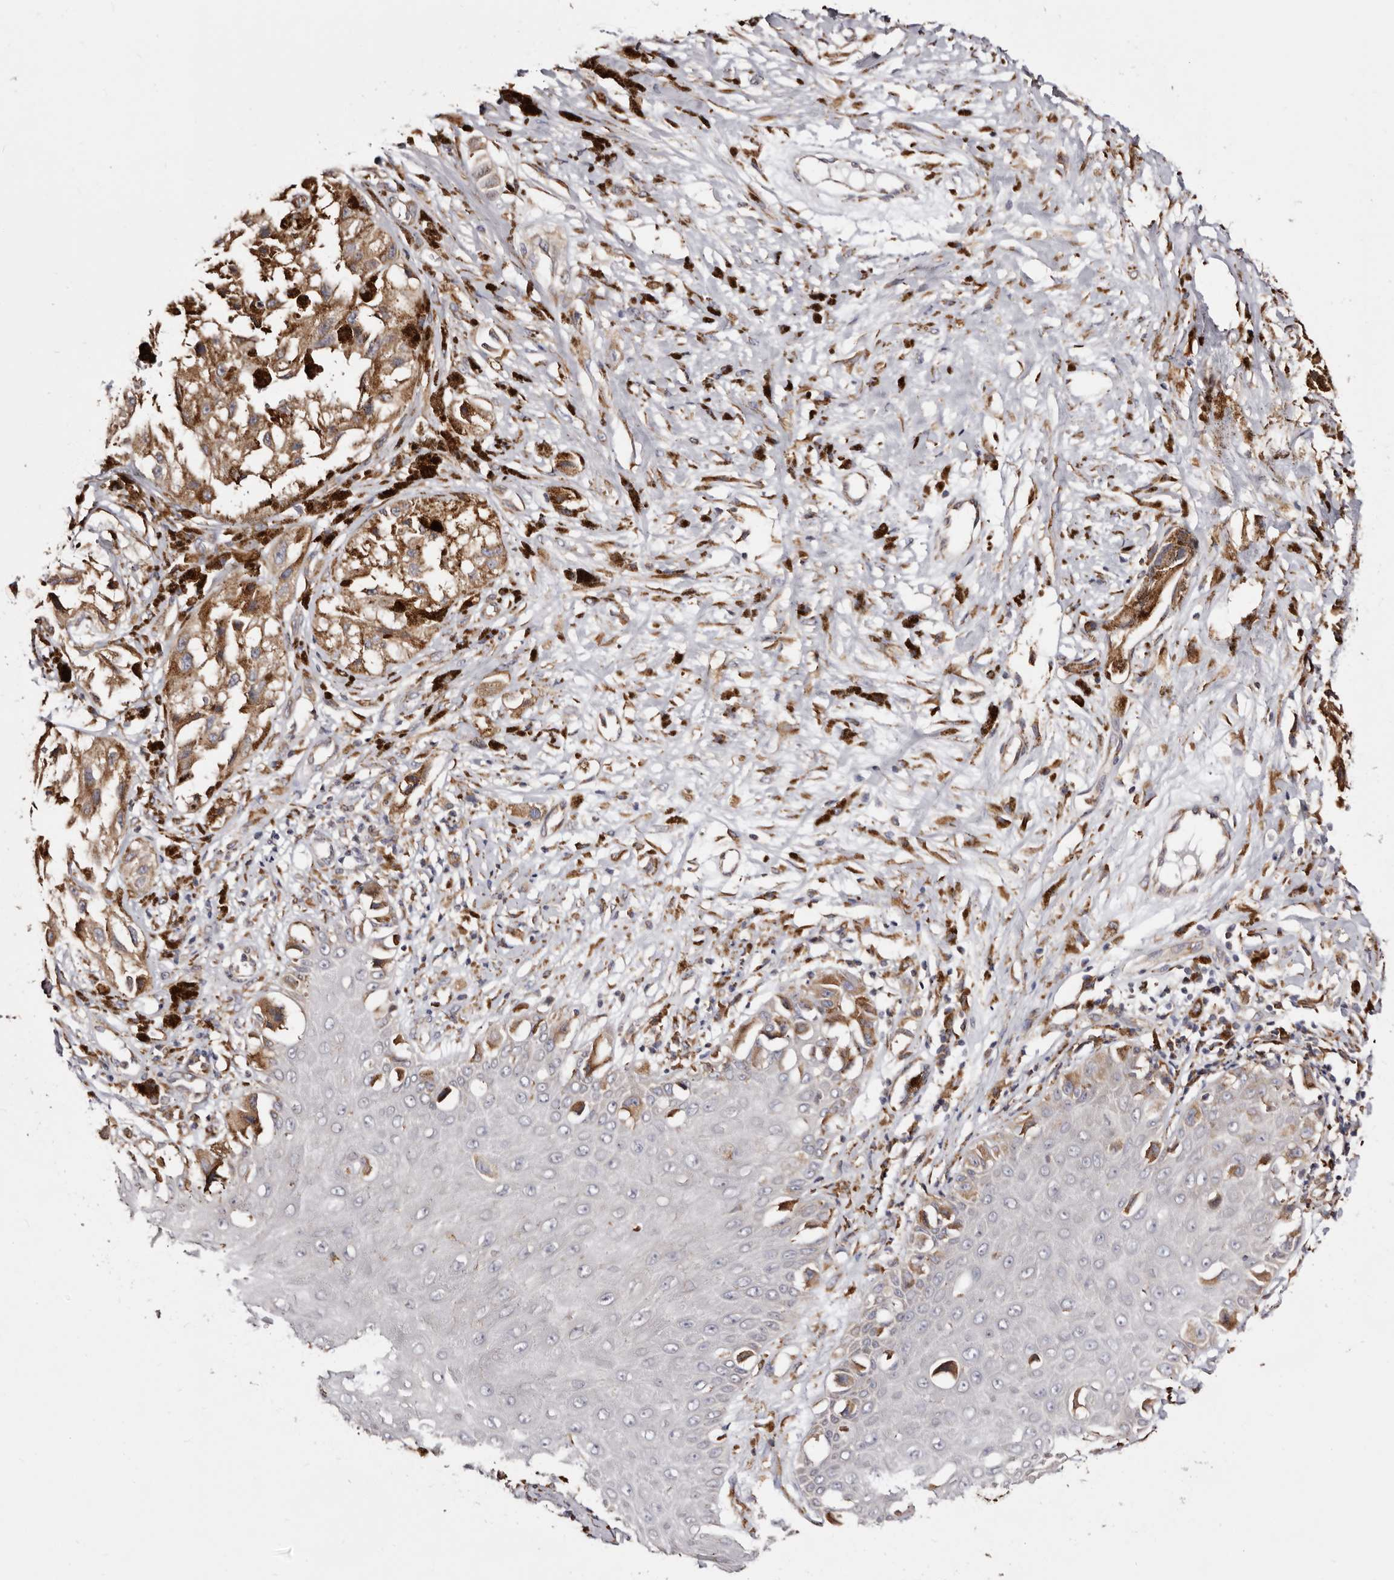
{"staining": {"intensity": "moderate", "quantity": ">75%", "location": "cytoplasmic/membranous"}, "tissue": "melanoma", "cell_type": "Tumor cells", "image_type": "cancer", "snomed": [{"axis": "morphology", "description": "Malignant melanoma, NOS"}, {"axis": "topography", "description": "Skin"}], "caption": "A medium amount of moderate cytoplasmic/membranous positivity is present in approximately >75% of tumor cells in melanoma tissue. (Brightfield microscopy of DAB IHC at high magnification).", "gene": "ACBD6", "patient": {"sex": "male", "age": 88}}